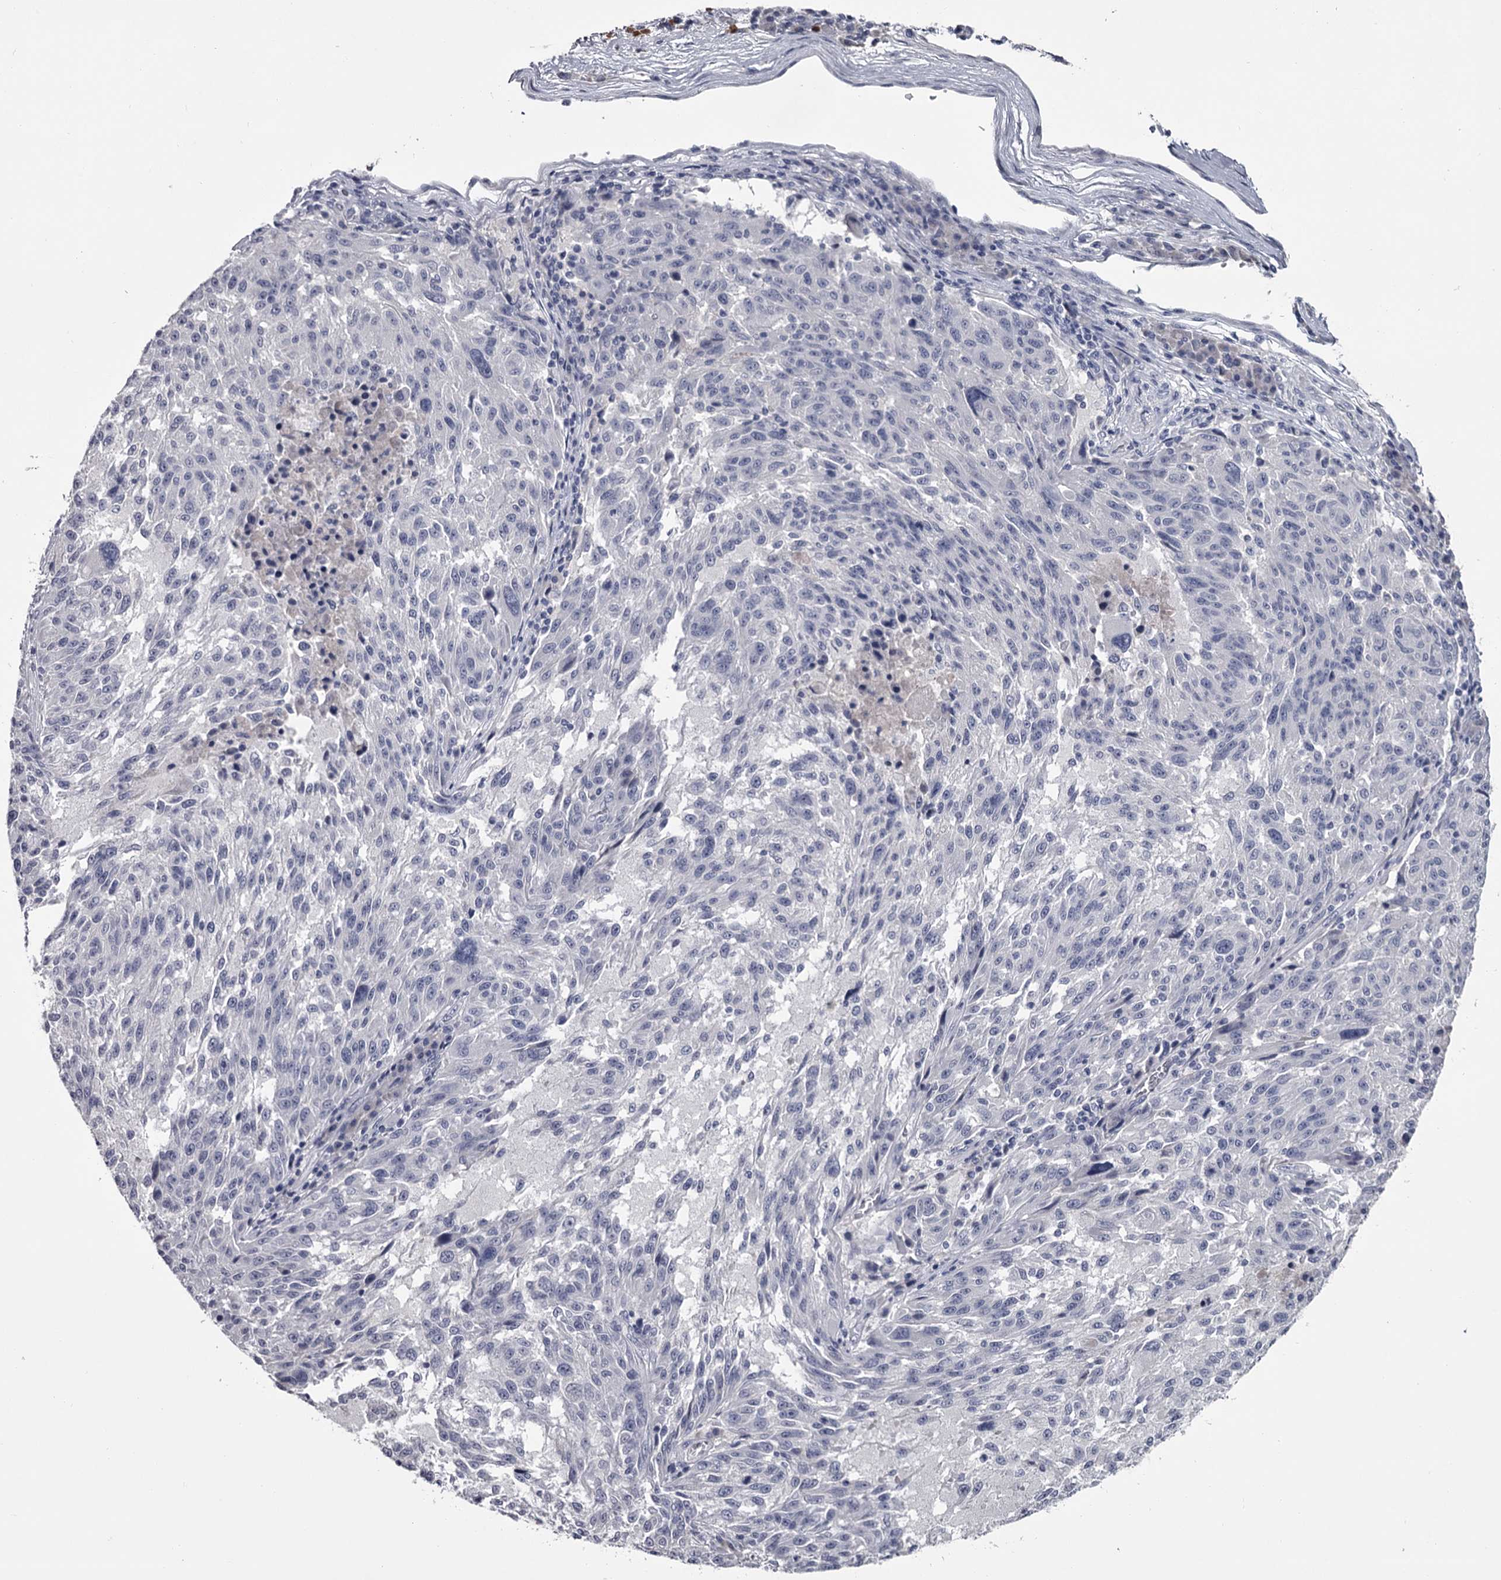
{"staining": {"intensity": "negative", "quantity": "none", "location": "none"}, "tissue": "melanoma", "cell_type": "Tumor cells", "image_type": "cancer", "snomed": [{"axis": "morphology", "description": "Malignant melanoma, NOS"}, {"axis": "topography", "description": "Skin"}], "caption": "Immunohistochemistry micrograph of neoplastic tissue: malignant melanoma stained with DAB reveals no significant protein positivity in tumor cells.", "gene": "DAO", "patient": {"sex": "male", "age": 53}}